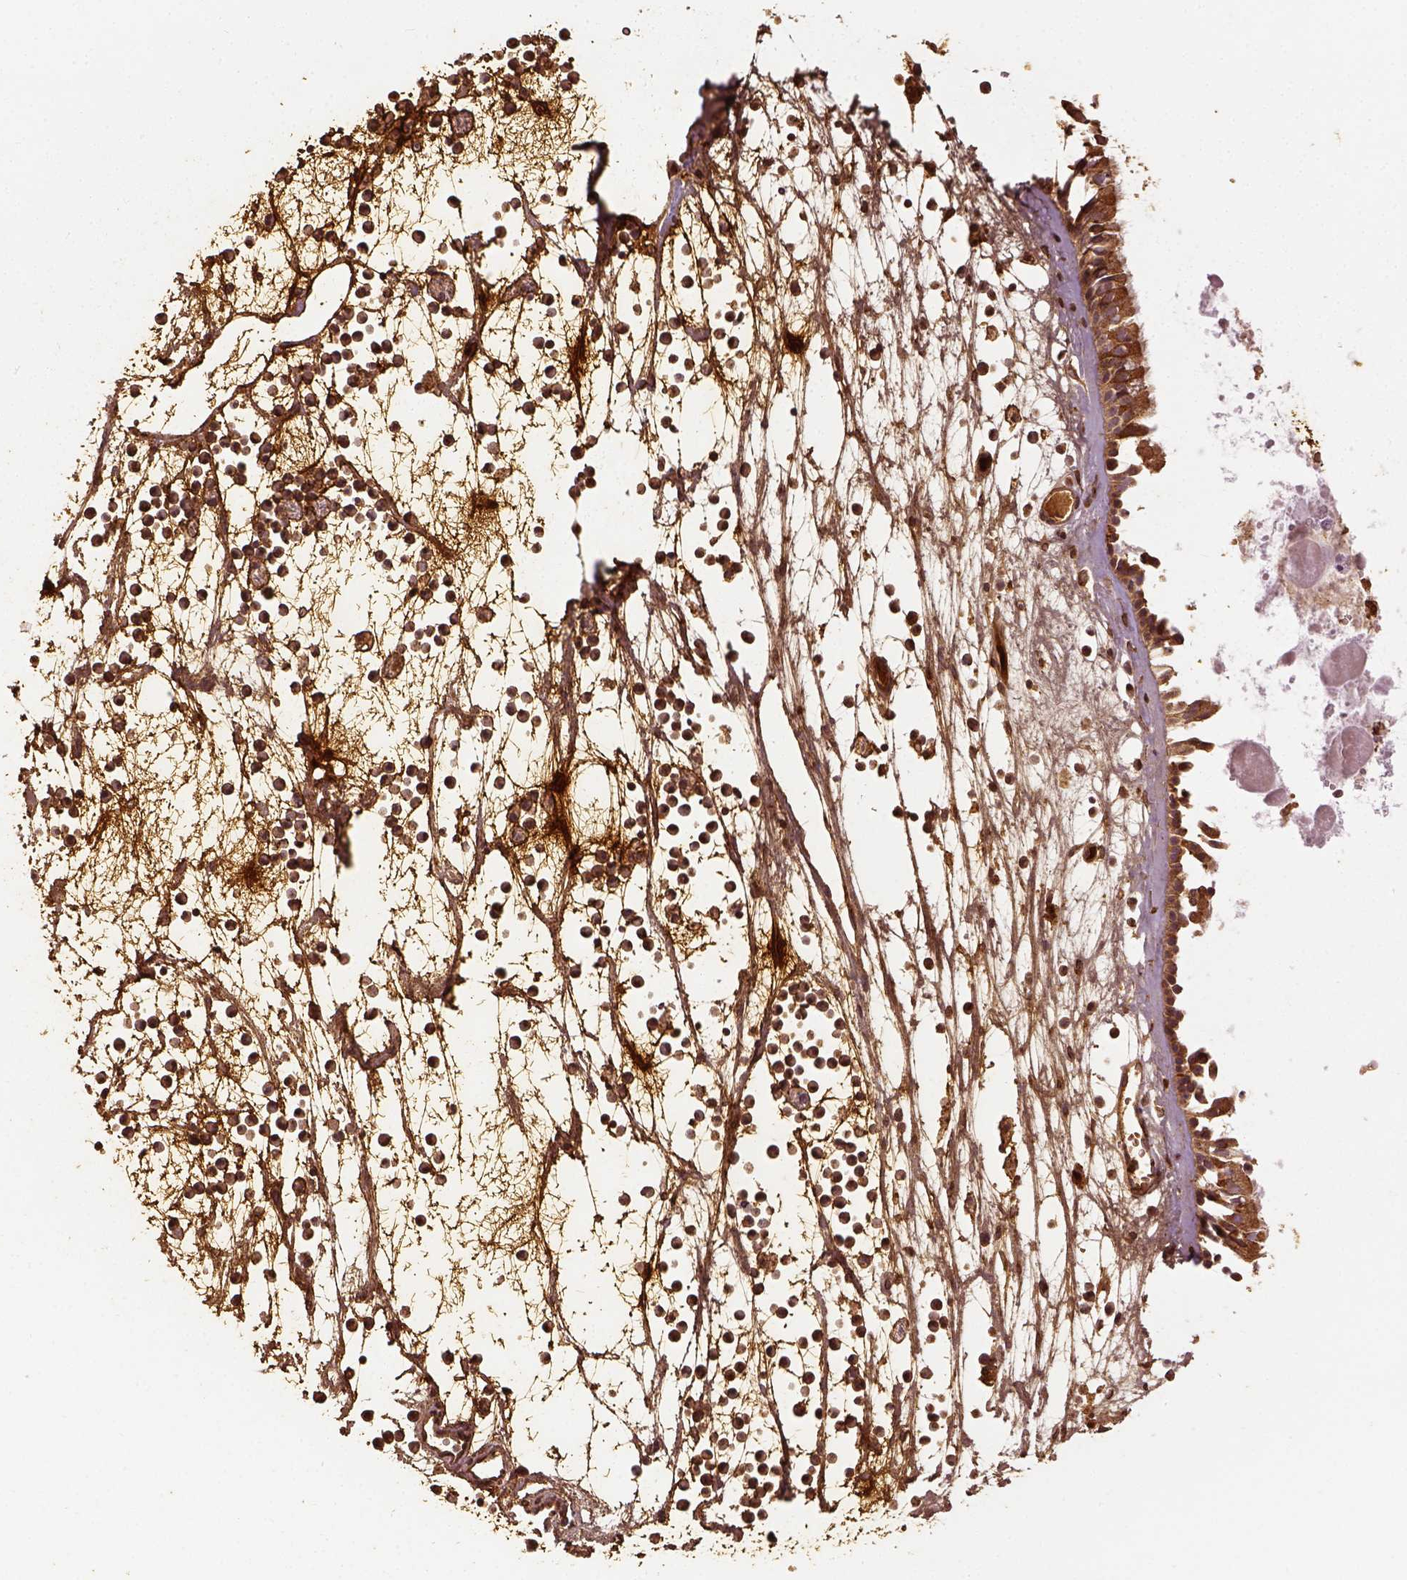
{"staining": {"intensity": "moderate", "quantity": ">75%", "location": "cytoplasmic/membranous"}, "tissue": "nasopharynx", "cell_type": "Respiratory epithelial cells", "image_type": "normal", "snomed": [{"axis": "morphology", "description": "Normal tissue, NOS"}, {"axis": "topography", "description": "Nasopharynx"}], "caption": "Immunohistochemistry (IHC) of benign human nasopharynx displays medium levels of moderate cytoplasmic/membranous positivity in about >75% of respiratory epithelial cells.", "gene": "VEGFA", "patient": {"sex": "female", "age": 52}}